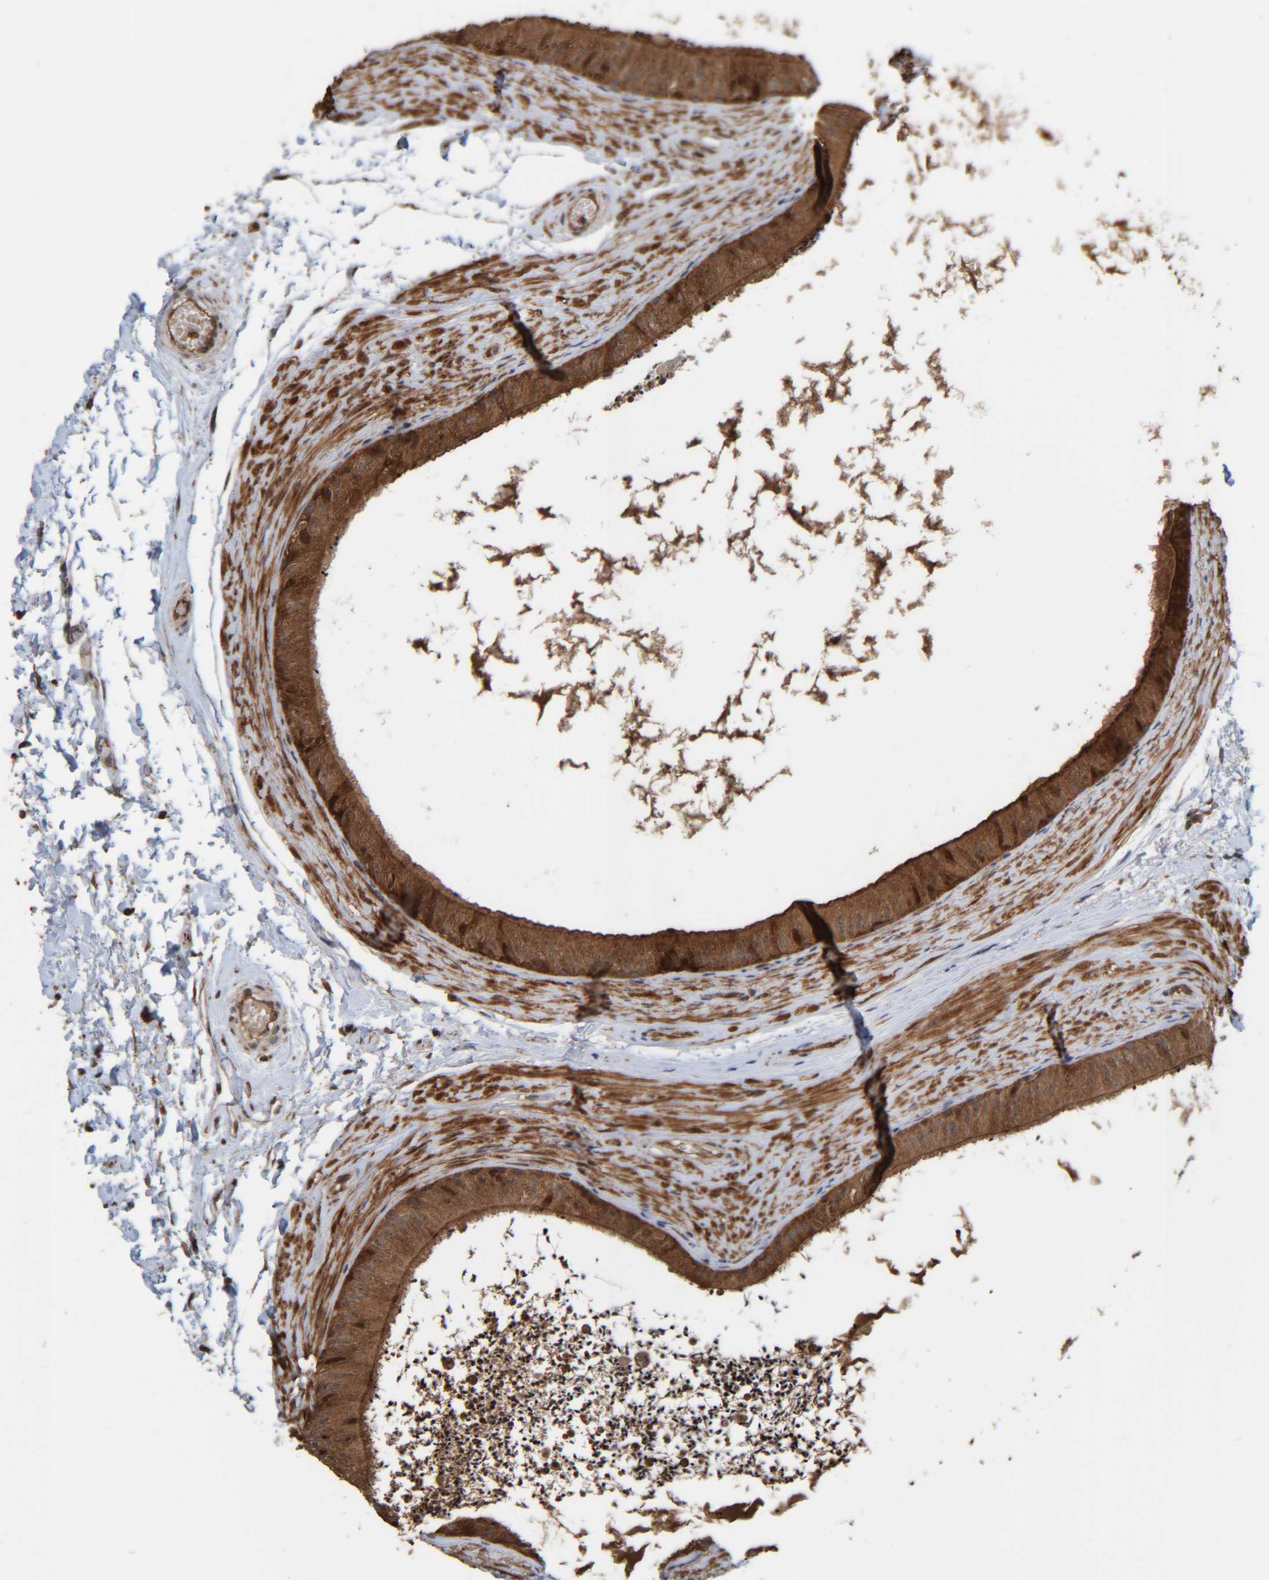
{"staining": {"intensity": "strong", "quantity": ">75%", "location": "cytoplasmic/membranous"}, "tissue": "epididymis", "cell_type": "Glandular cells", "image_type": "normal", "snomed": [{"axis": "morphology", "description": "Normal tissue, NOS"}, {"axis": "topography", "description": "Epididymis"}], "caption": "This is a histology image of immunohistochemistry (IHC) staining of normal epididymis, which shows strong positivity in the cytoplasmic/membranous of glandular cells.", "gene": "CCDC57", "patient": {"sex": "male", "age": 56}}